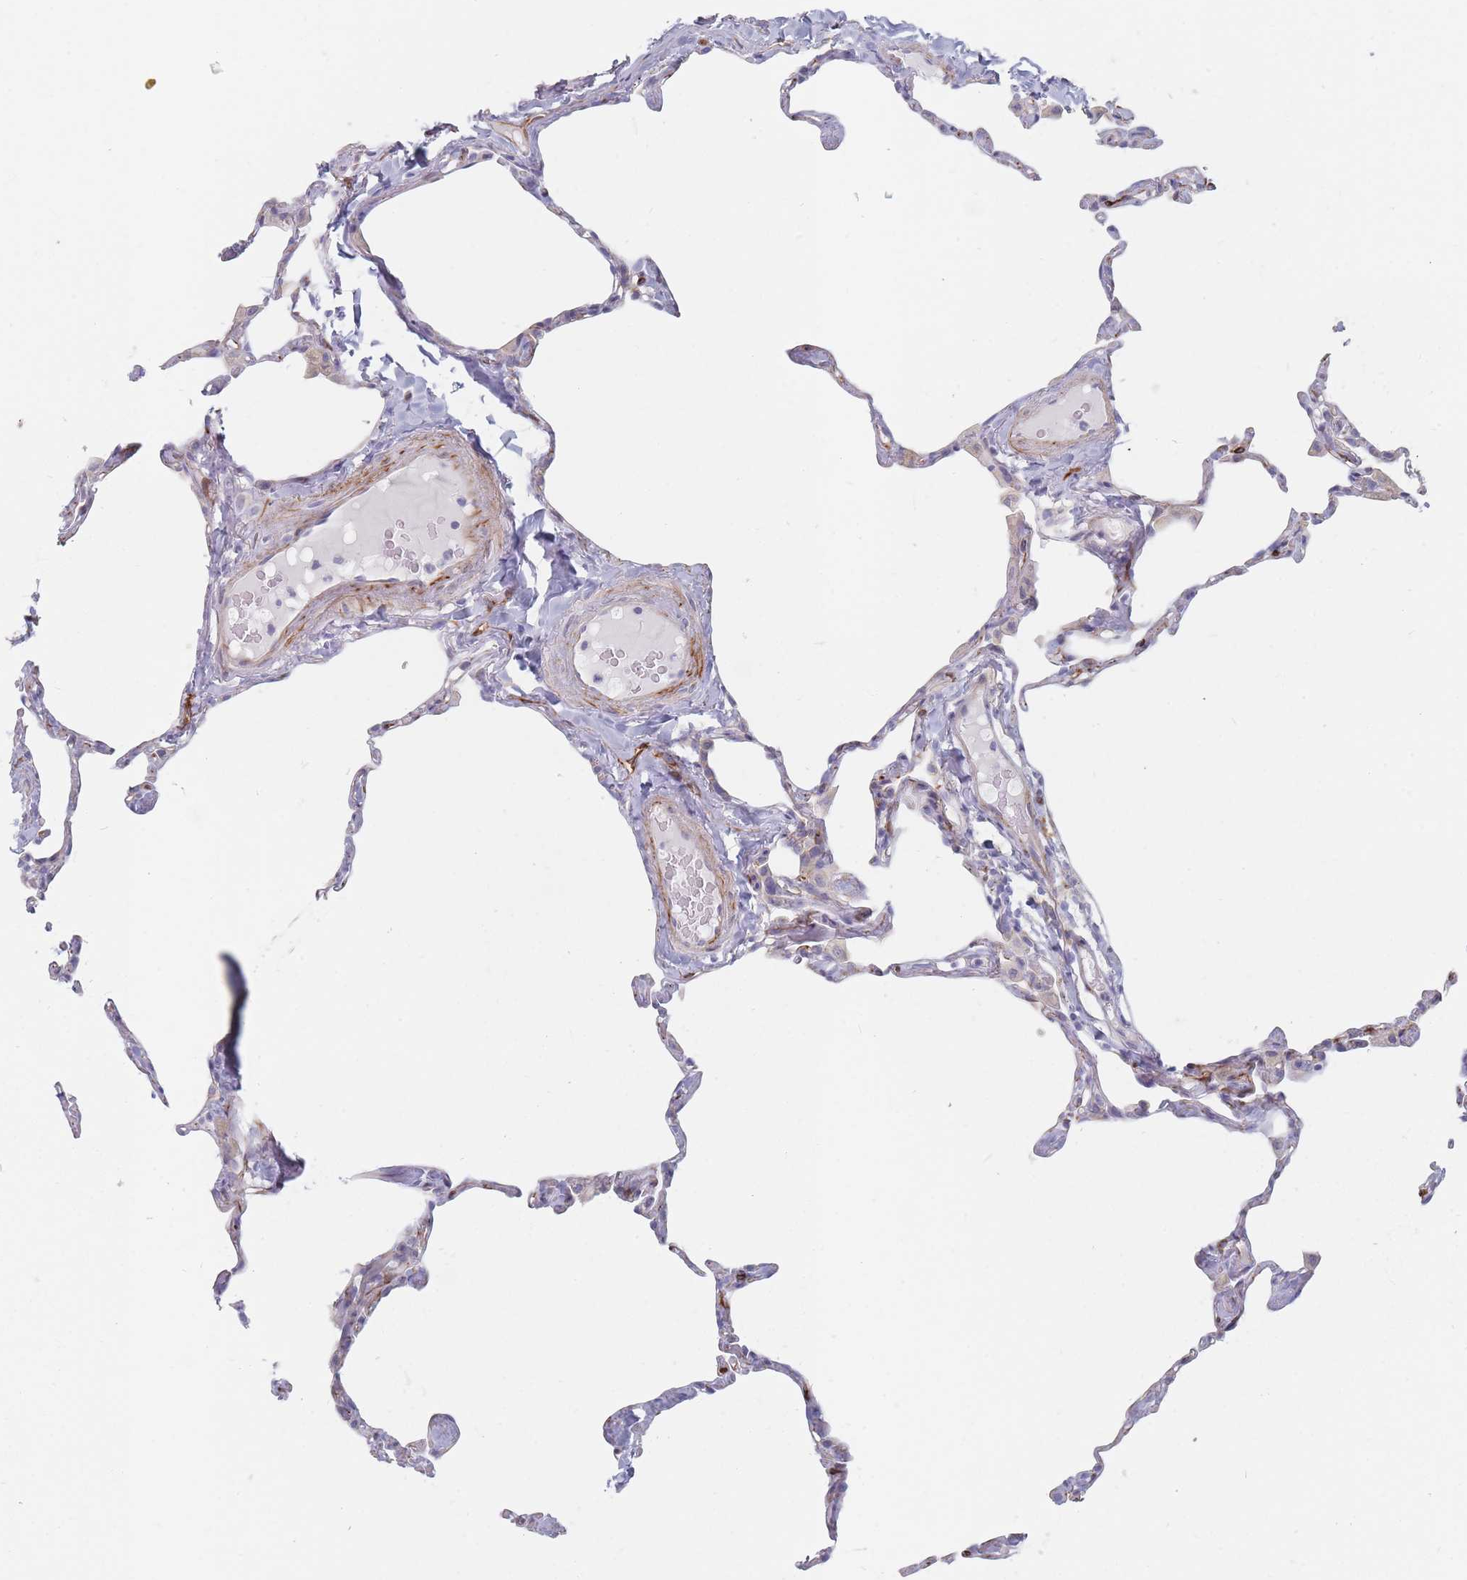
{"staining": {"intensity": "negative", "quantity": "none", "location": "none"}, "tissue": "lung", "cell_type": "Alveolar cells", "image_type": "normal", "snomed": [{"axis": "morphology", "description": "Normal tissue, NOS"}, {"axis": "topography", "description": "Lung"}], "caption": "The micrograph demonstrates no significant positivity in alveolar cells of lung. (DAB (3,3'-diaminobenzidine) immunohistochemistry (IHC) with hematoxylin counter stain).", "gene": "ERBIN", "patient": {"sex": "male", "age": 65}}